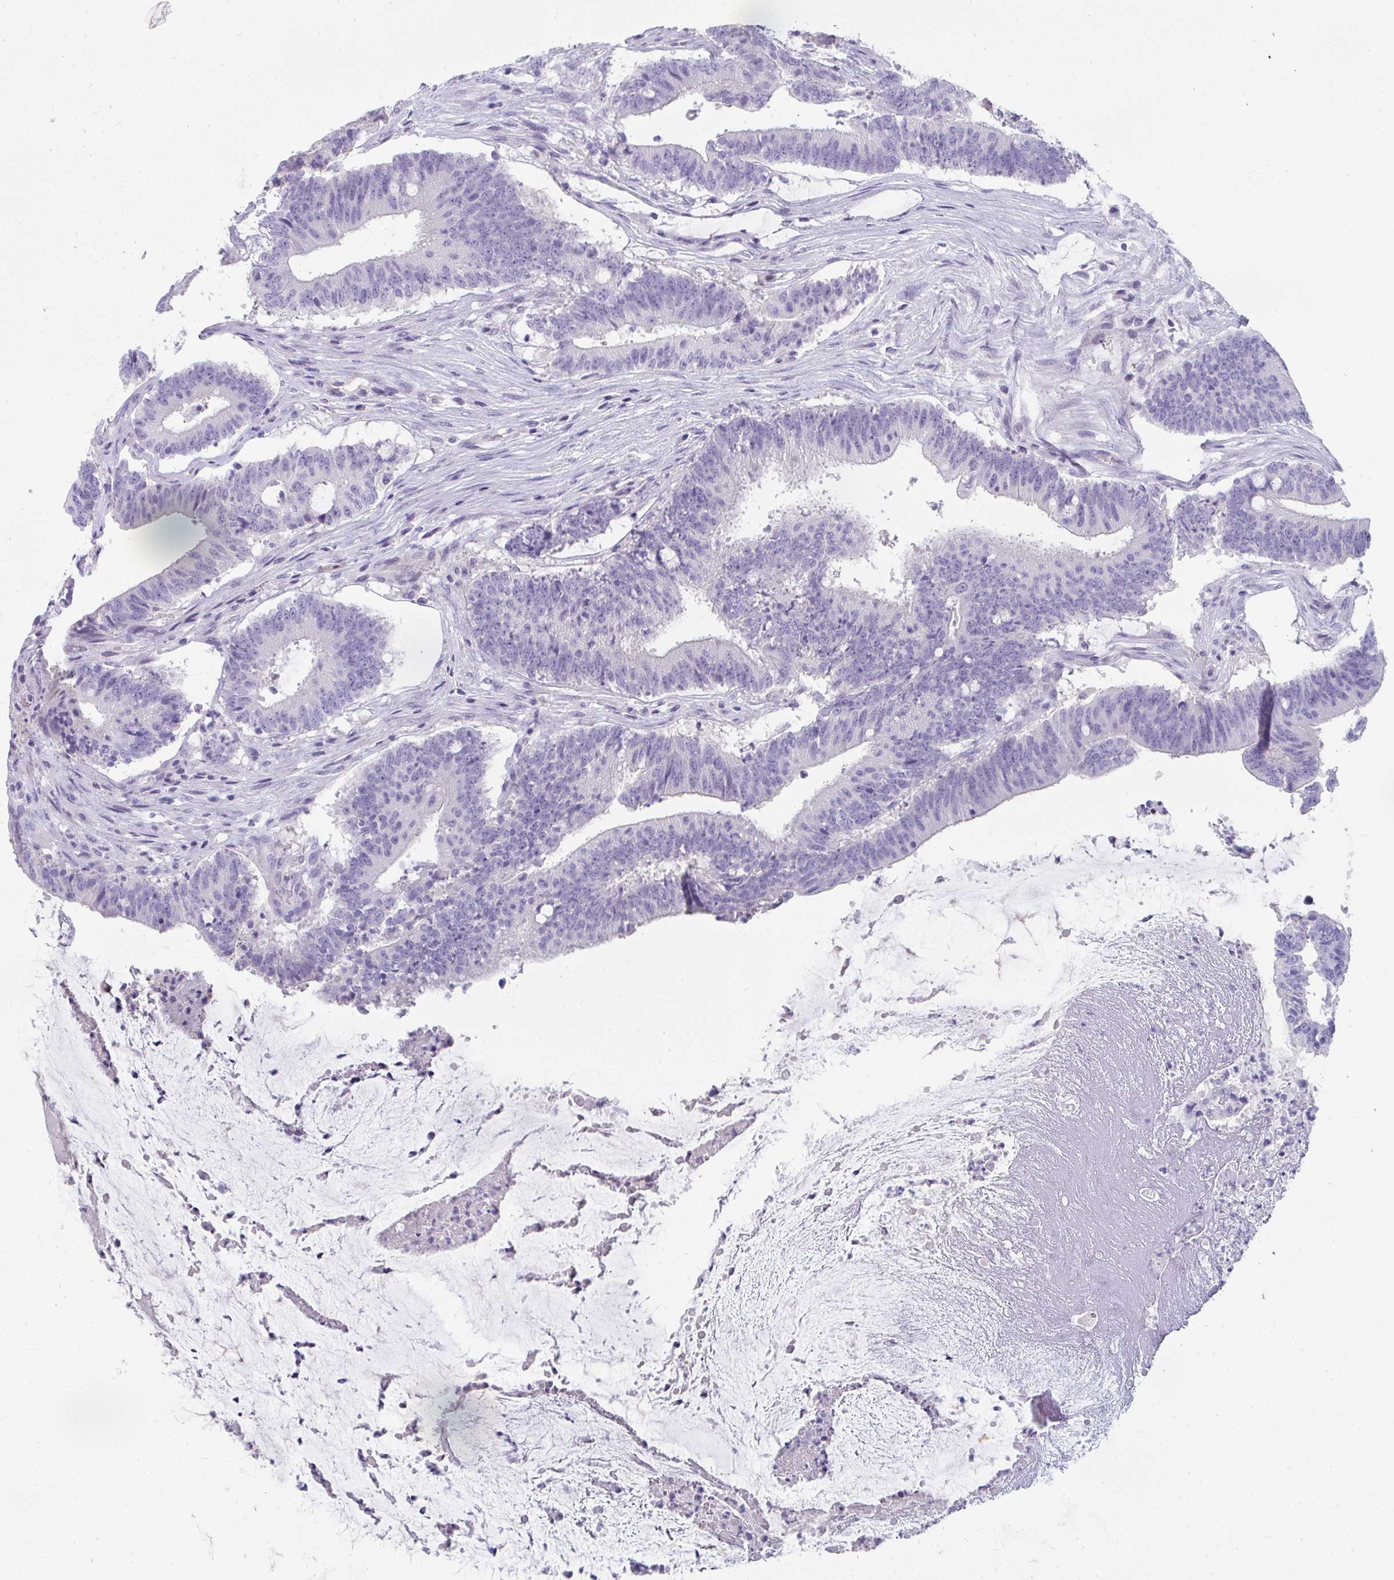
{"staining": {"intensity": "negative", "quantity": "none", "location": "none"}, "tissue": "colorectal cancer", "cell_type": "Tumor cells", "image_type": "cancer", "snomed": [{"axis": "morphology", "description": "Adenocarcinoma, NOS"}, {"axis": "topography", "description": "Colon"}], "caption": "There is no significant positivity in tumor cells of colorectal cancer. The staining is performed using DAB brown chromogen with nuclei counter-stained in using hematoxylin.", "gene": "TTC30B", "patient": {"sex": "female", "age": 43}}